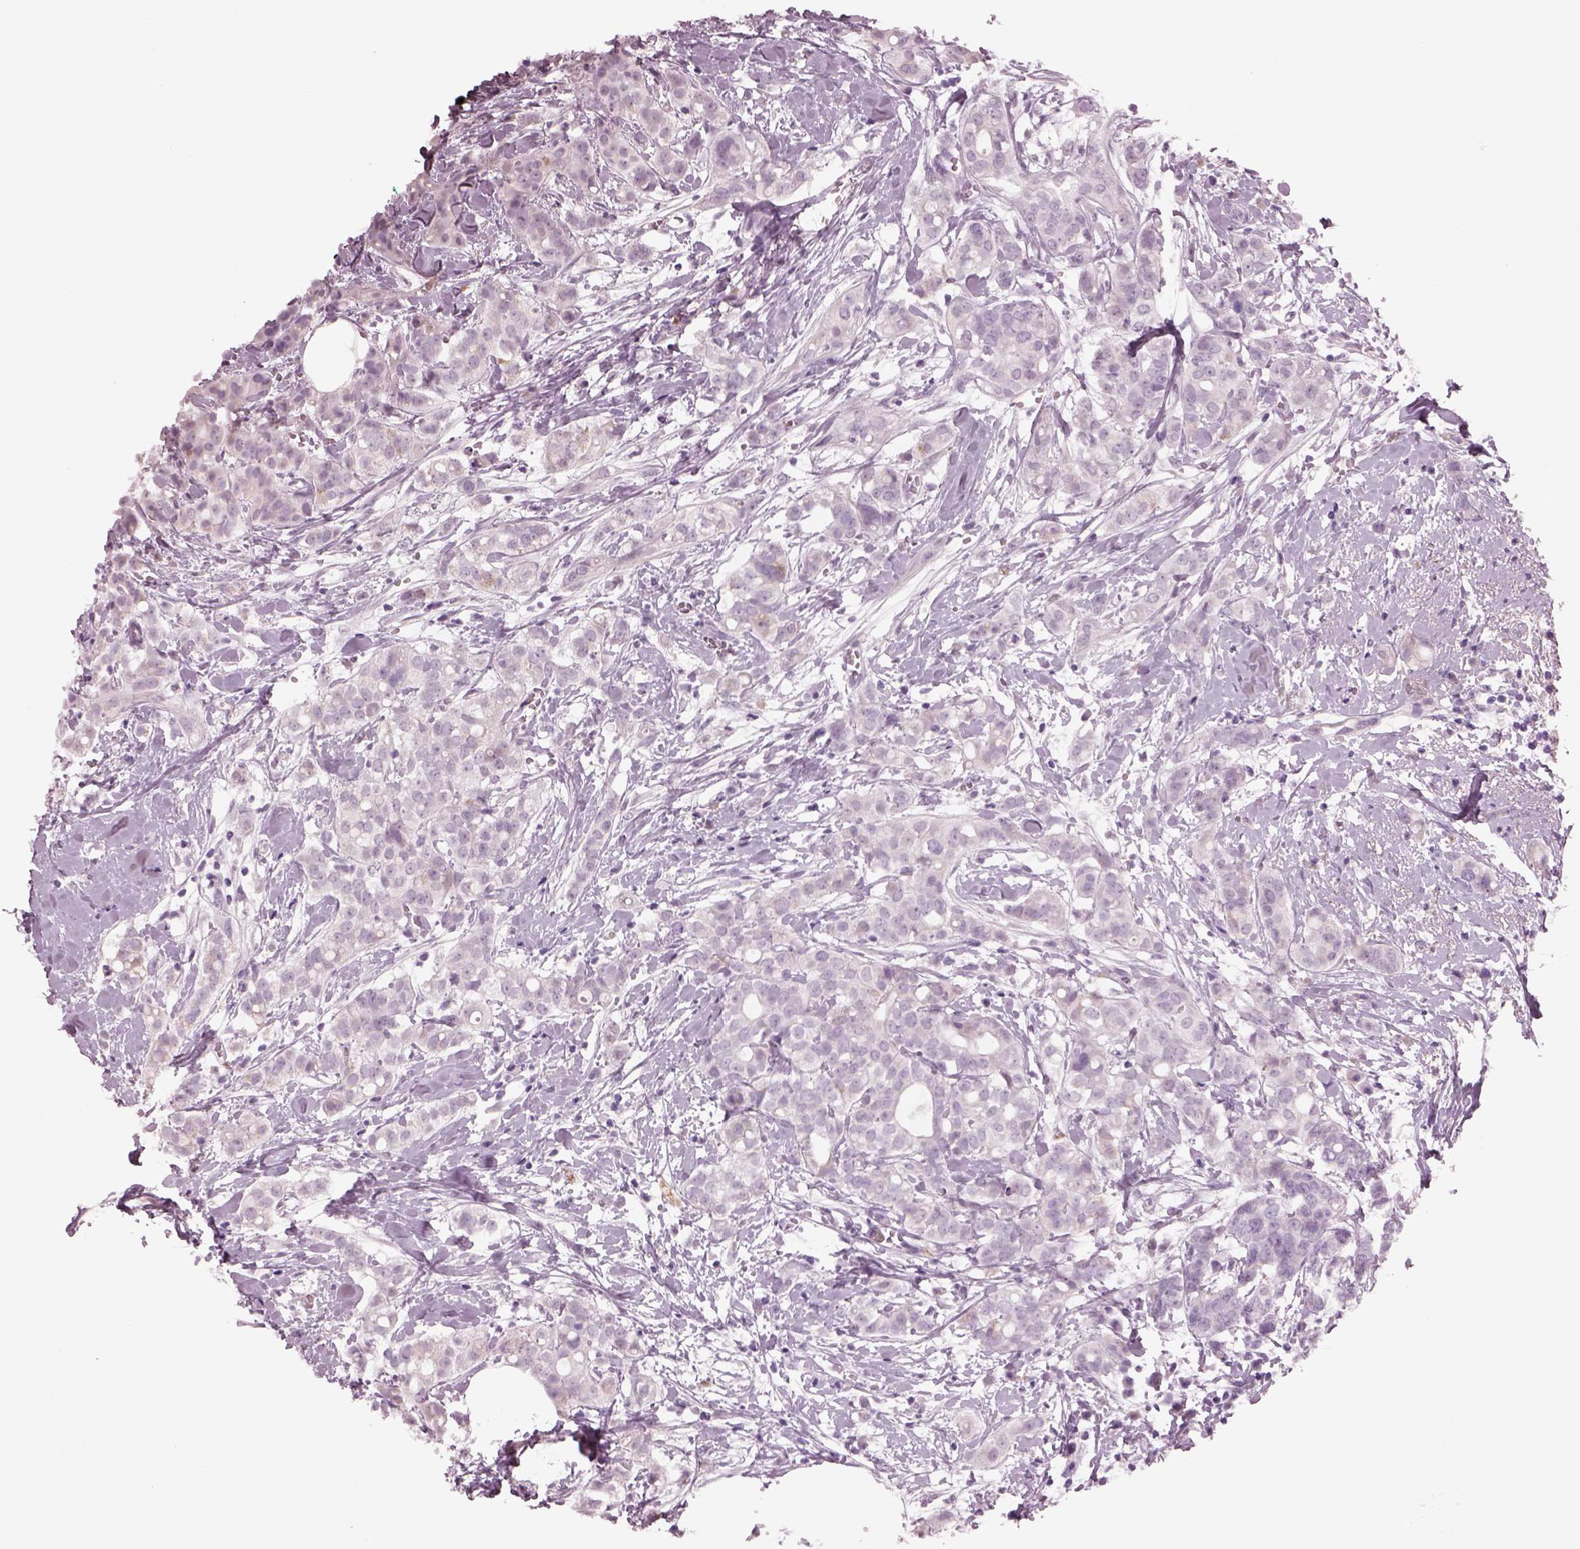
{"staining": {"intensity": "negative", "quantity": "none", "location": "none"}, "tissue": "breast cancer", "cell_type": "Tumor cells", "image_type": "cancer", "snomed": [{"axis": "morphology", "description": "Duct carcinoma"}, {"axis": "topography", "description": "Breast"}], "caption": "An immunohistochemistry (IHC) micrograph of breast invasive ductal carcinoma is shown. There is no staining in tumor cells of breast invasive ductal carcinoma.", "gene": "CYLC1", "patient": {"sex": "female", "age": 40}}